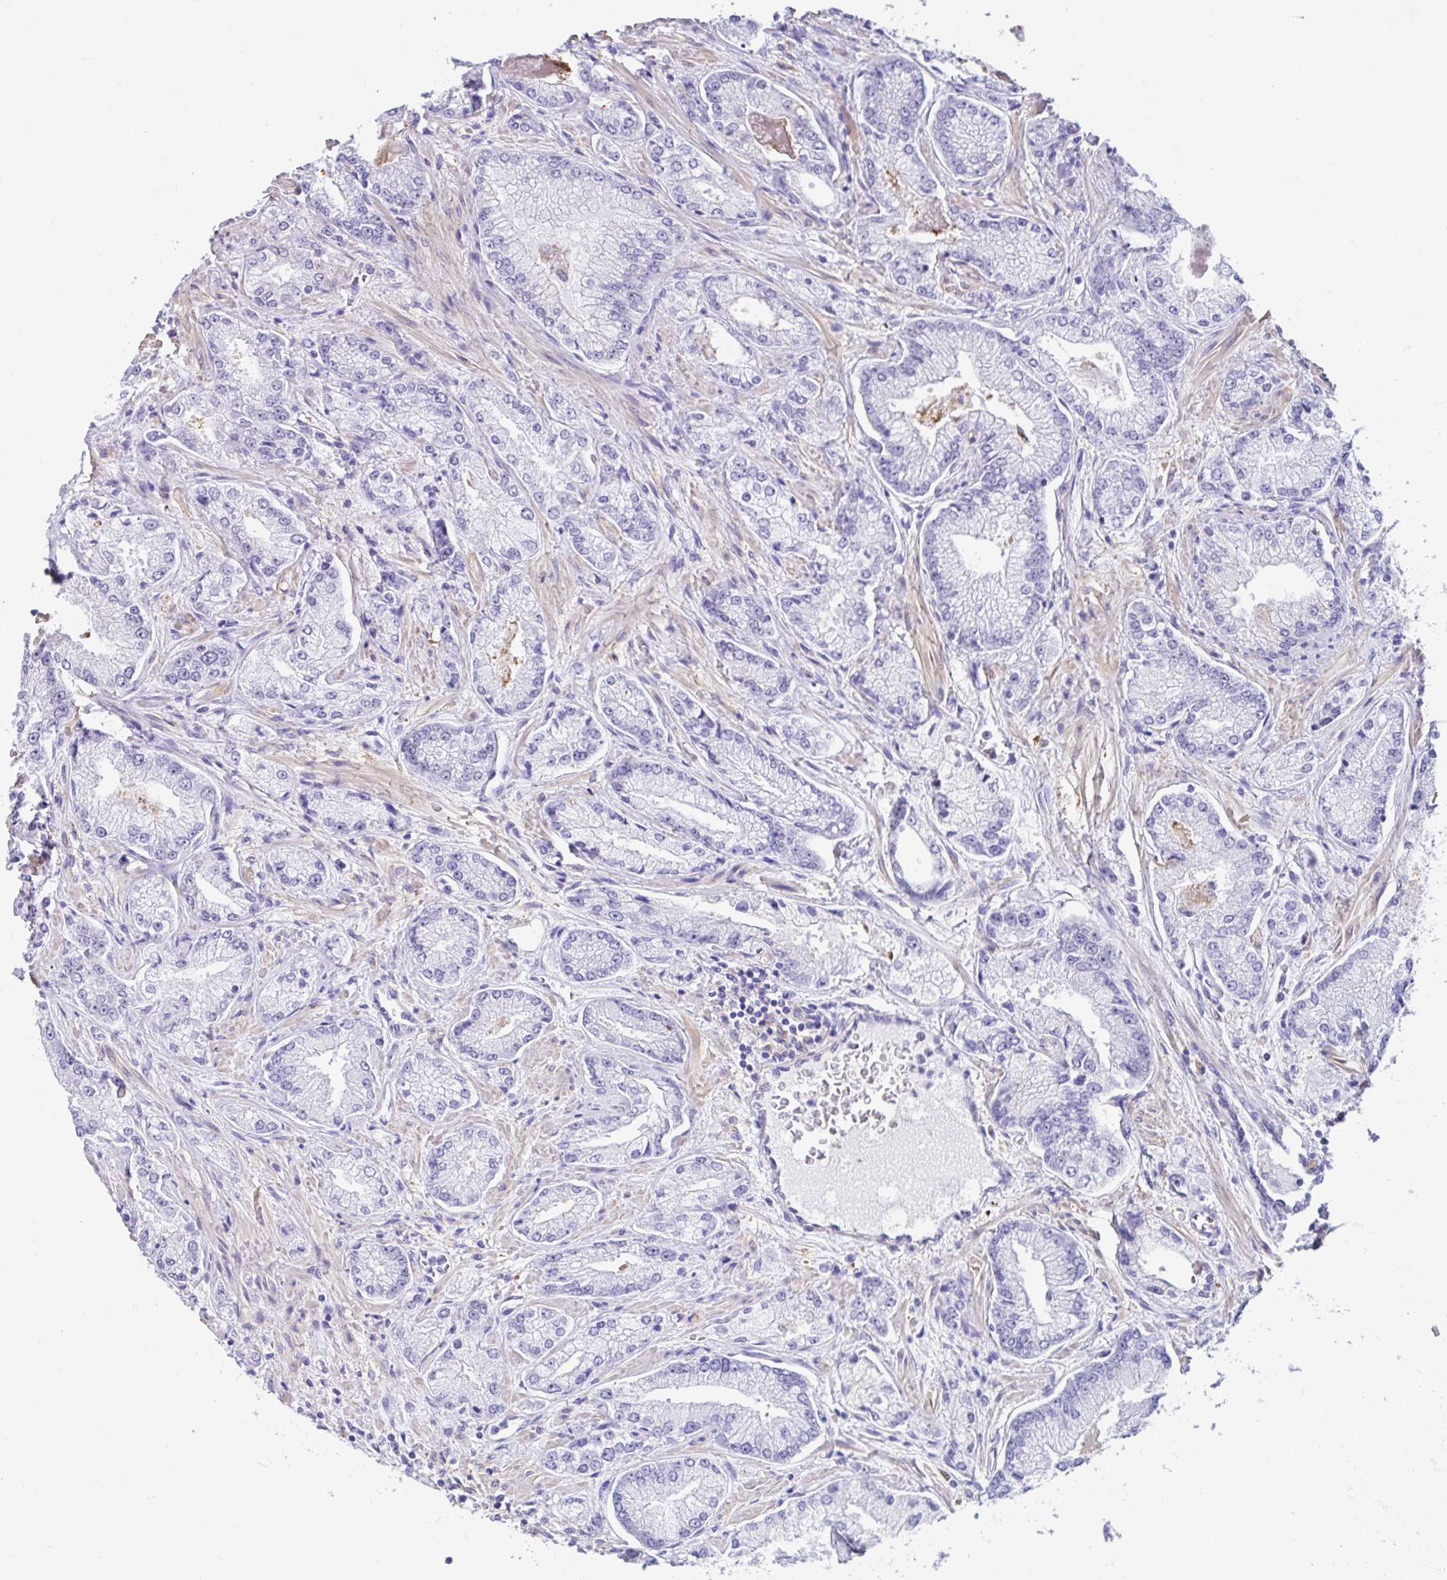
{"staining": {"intensity": "negative", "quantity": "none", "location": "none"}, "tissue": "prostate cancer", "cell_type": "Tumor cells", "image_type": "cancer", "snomed": [{"axis": "morphology", "description": "Normal tissue, NOS"}, {"axis": "morphology", "description": "Adenocarcinoma, High grade"}, {"axis": "topography", "description": "Prostate"}, {"axis": "topography", "description": "Peripheral nerve tissue"}], "caption": "Photomicrograph shows no significant protein positivity in tumor cells of prostate adenocarcinoma (high-grade).", "gene": "DCAF17", "patient": {"sex": "male", "age": 68}}